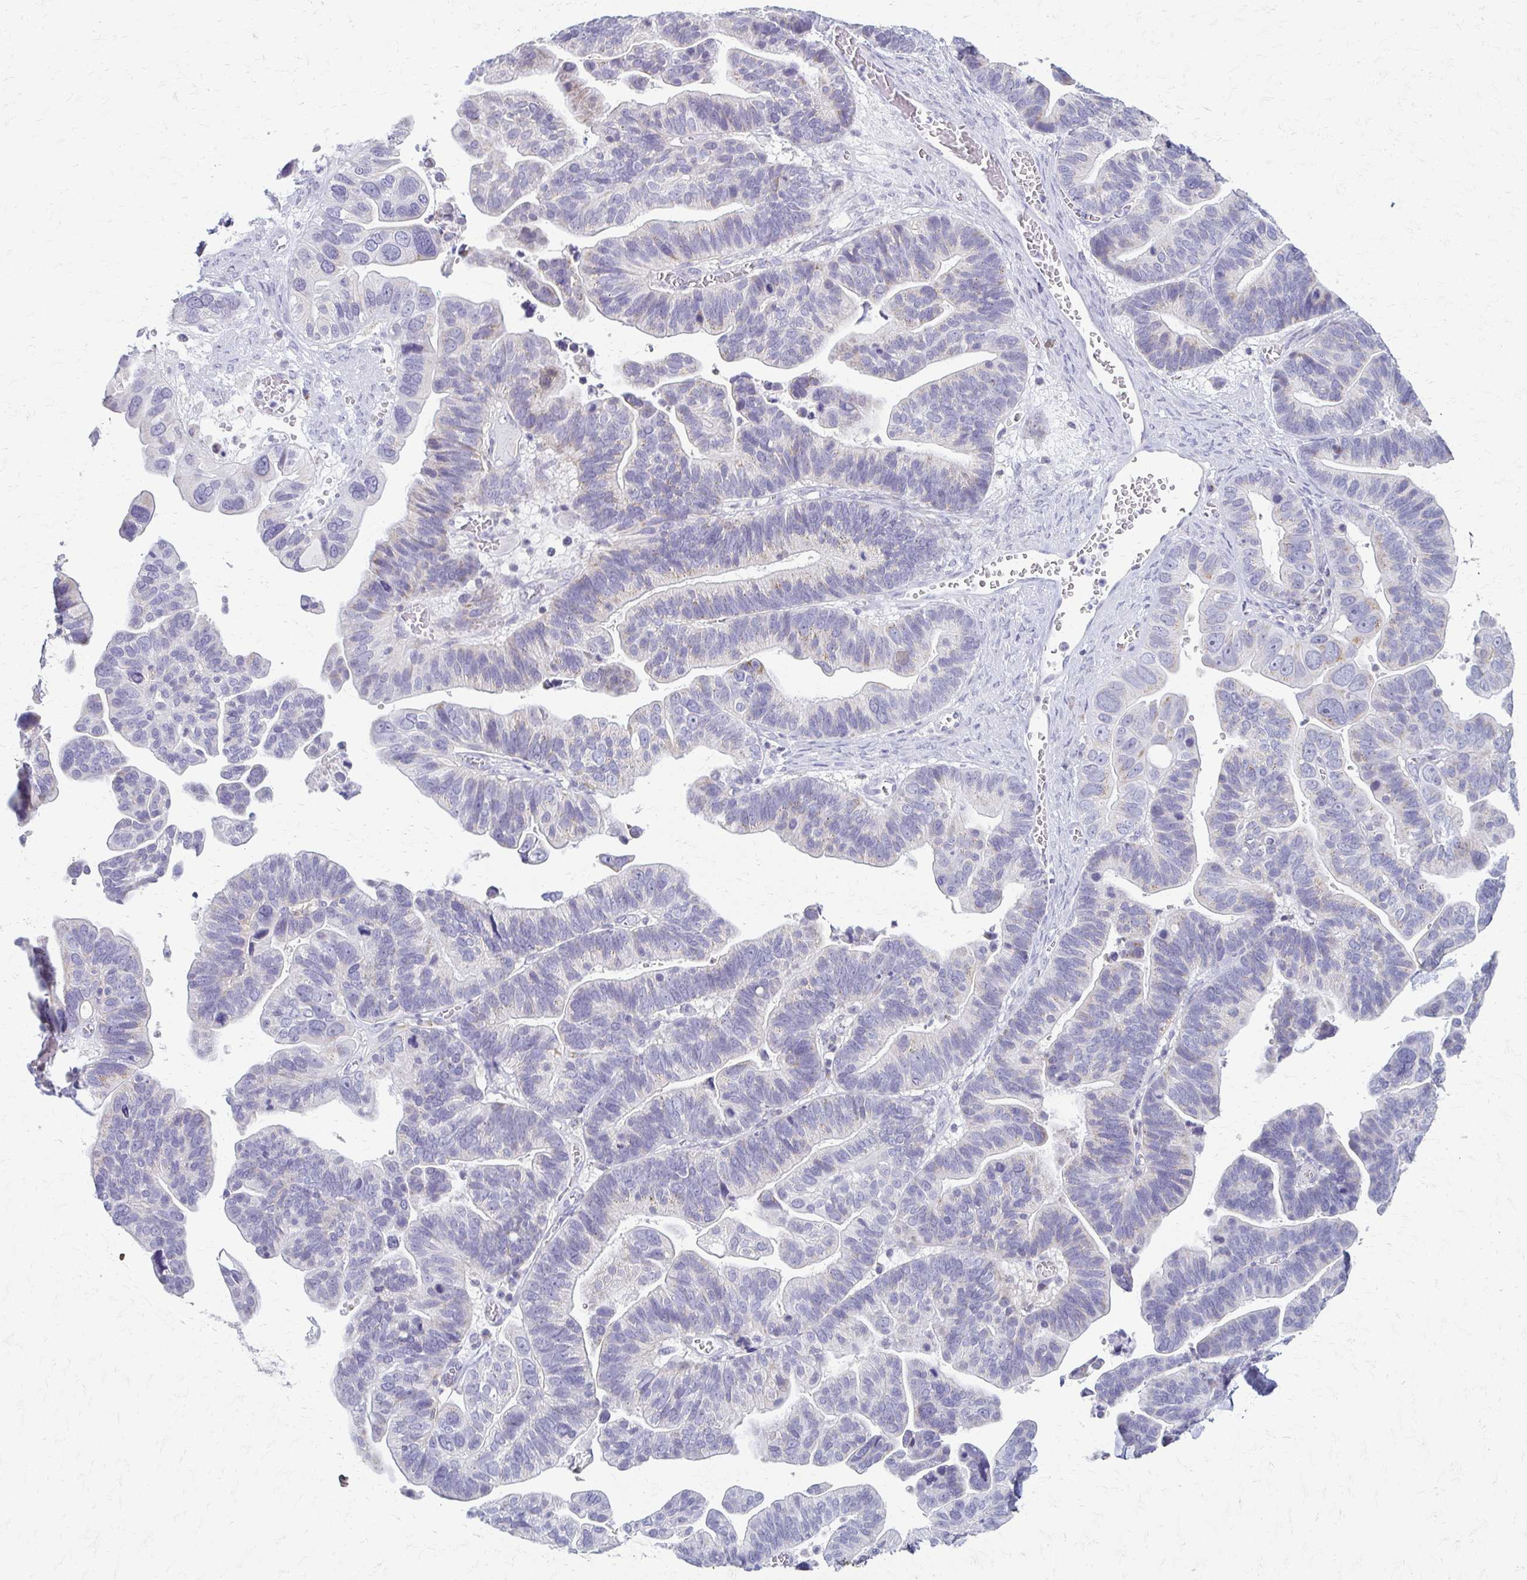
{"staining": {"intensity": "negative", "quantity": "none", "location": "none"}, "tissue": "ovarian cancer", "cell_type": "Tumor cells", "image_type": "cancer", "snomed": [{"axis": "morphology", "description": "Cystadenocarcinoma, serous, NOS"}, {"axis": "topography", "description": "Ovary"}], "caption": "Human ovarian serous cystadenocarcinoma stained for a protein using IHC shows no positivity in tumor cells.", "gene": "FCGR2B", "patient": {"sex": "female", "age": 56}}